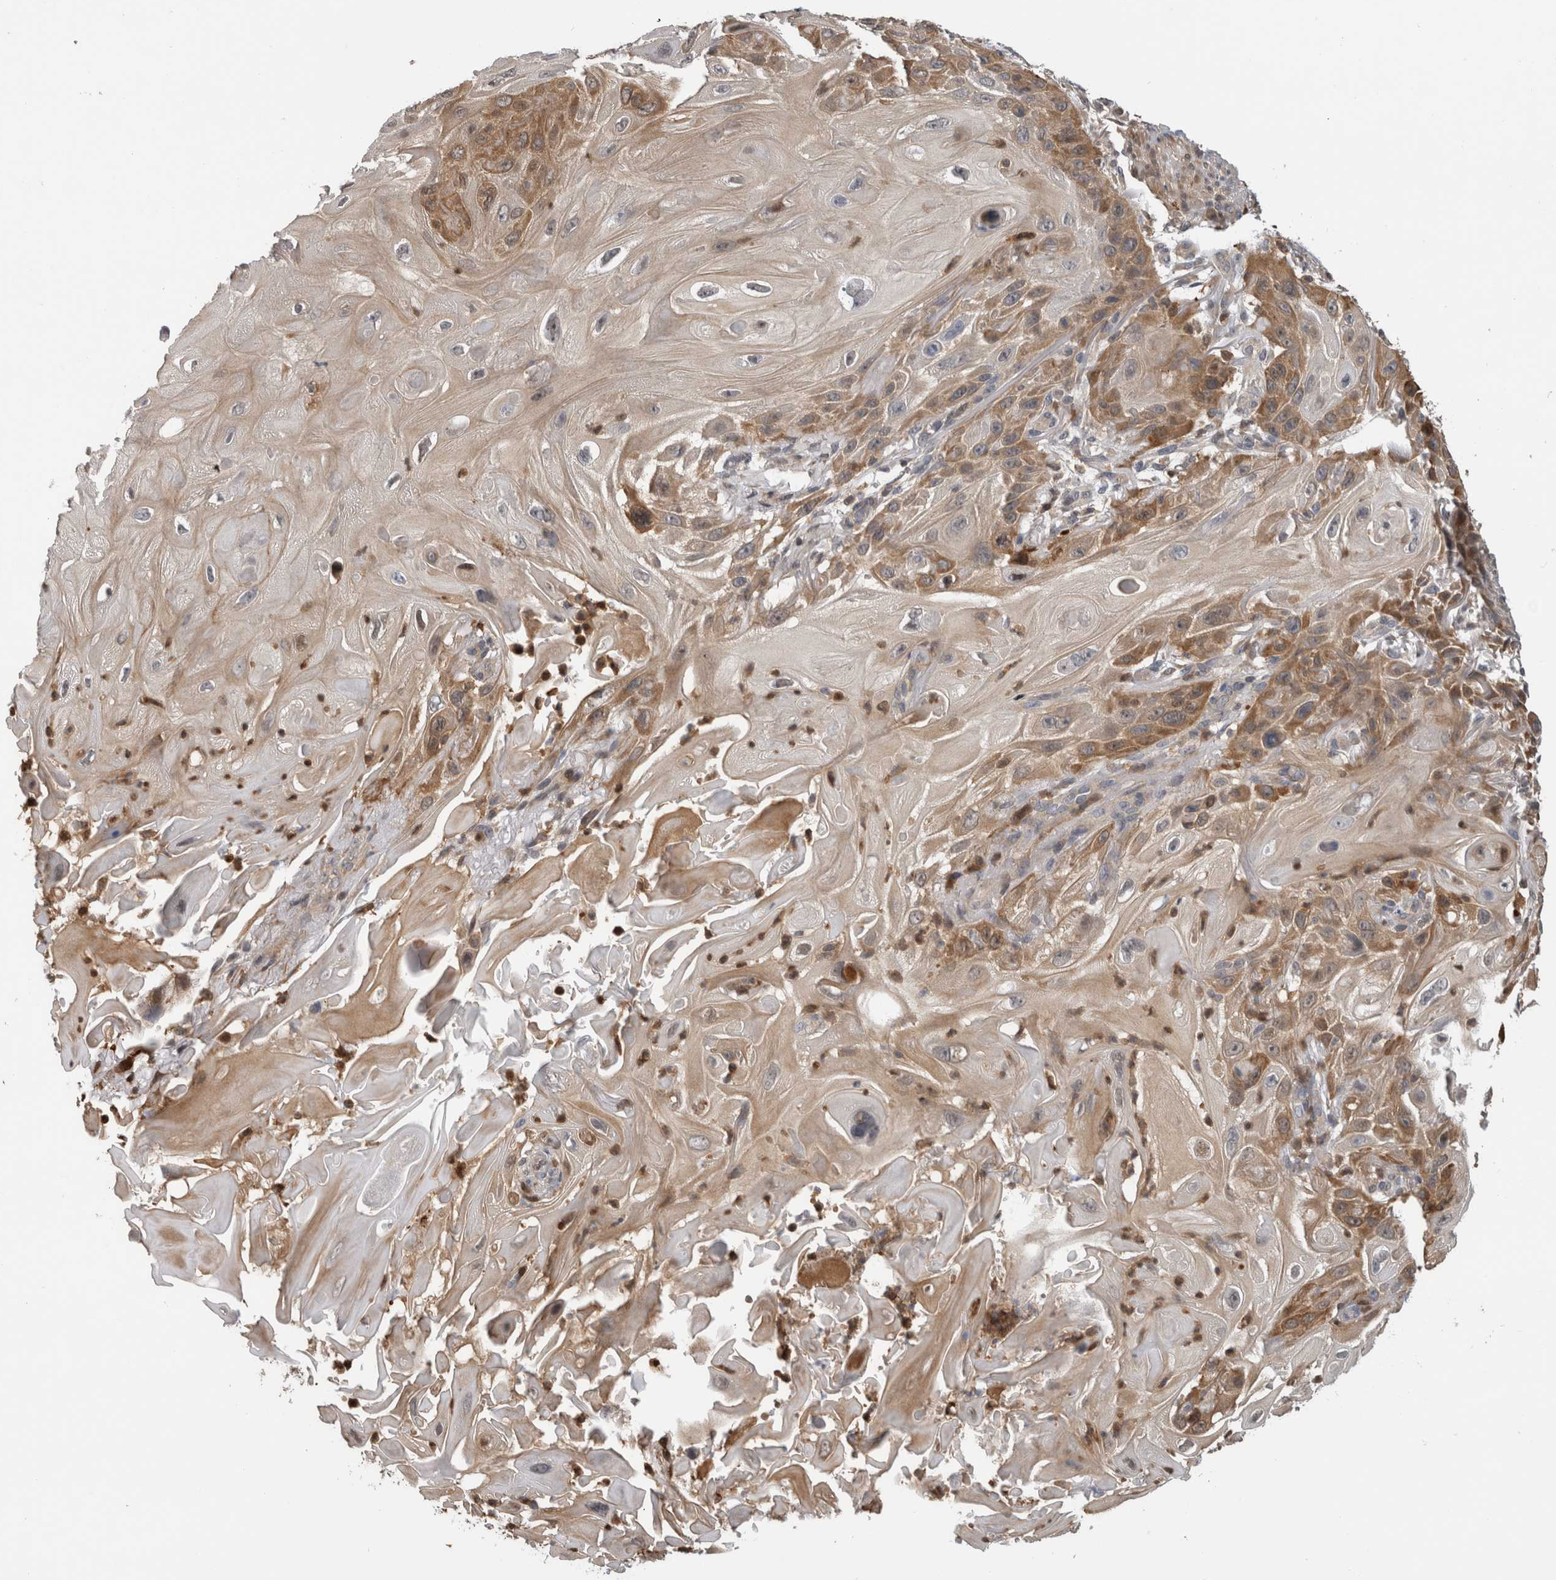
{"staining": {"intensity": "moderate", "quantity": "25%-75%", "location": "cytoplasmic/membranous"}, "tissue": "skin cancer", "cell_type": "Tumor cells", "image_type": "cancer", "snomed": [{"axis": "morphology", "description": "Squamous cell carcinoma, NOS"}, {"axis": "topography", "description": "Skin"}], "caption": "DAB (3,3'-diaminobenzidine) immunohistochemical staining of human skin squamous cell carcinoma displays moderate cytoplasmic/membranous protein staining in about 25%-75% of tumor cells. The protein of interest is shown in brown color, while the nuclei are stained blue.", "gene": "USH1G", "patient": {"sex": "female", "age": 77}}